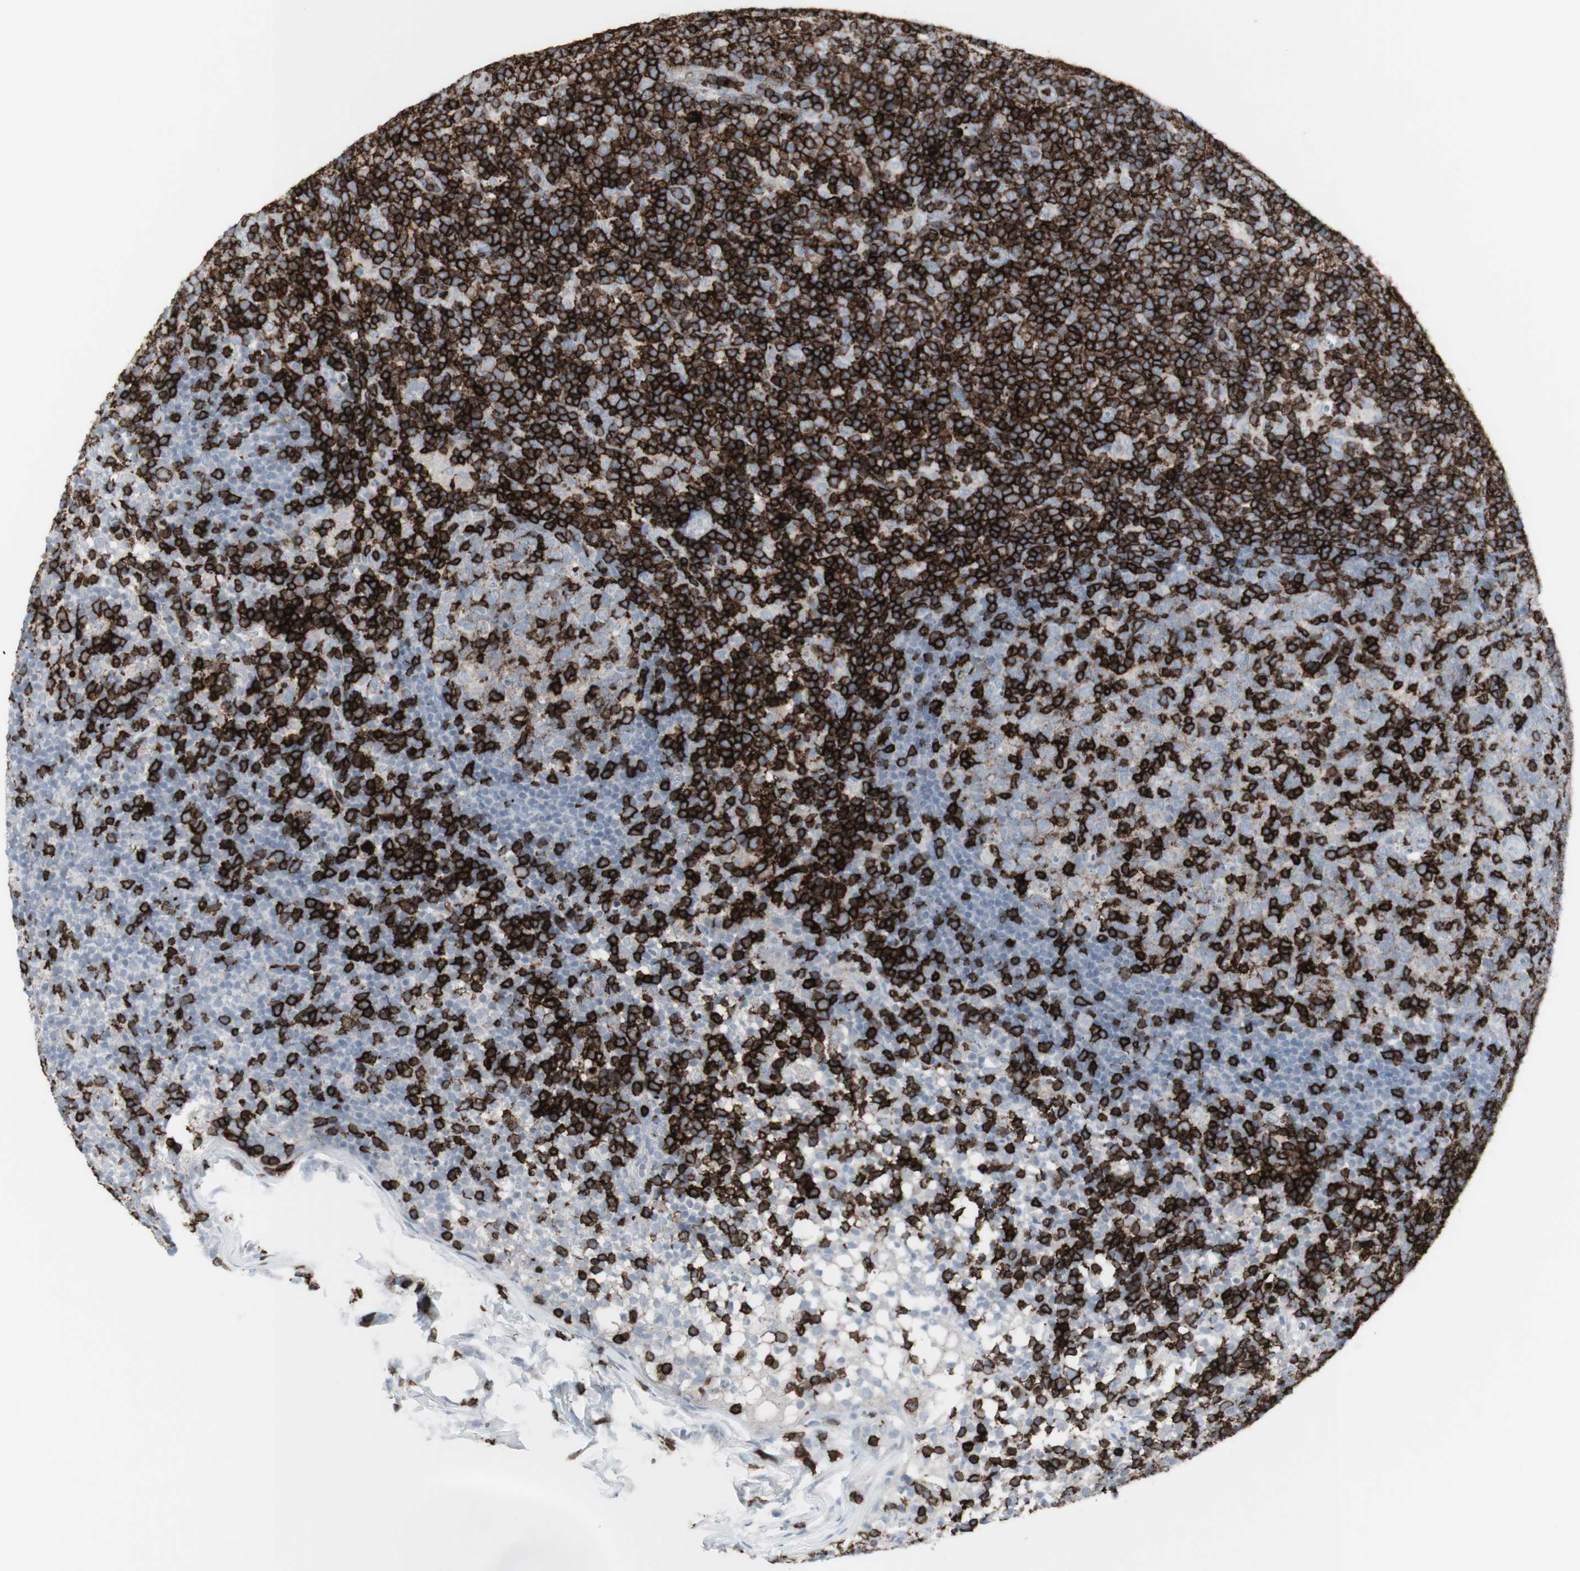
{"staining": {"intensity": "strong", "quantity": "25%-75%", "location": "cytoplasmic/membranous"}, "tissue": "lymph node", "cell_type": "Germinal center cells", "image_type": "normal", "snomed": [{"axis": "morphology", "description": "Normal tissue, NOS"}, {"axis": "morphology", "description": "Inflammation, NOS"}, {"axis": "topography", "description": "Lymph node"}], "caption": "Immunohistochemical staining of unremarkable human lymph node demonstrates high levels of strong cytoplasmic/membranous staining in about 25%-75% of germinal center cells. Using DAB (3,3'-diaminobenzidine) (brown) and hematoxylin (blue) stains, captured at high magnification using brightfield microscopy.", "gene": "CD247", "patient": {"sex": "male", "age": 55}}